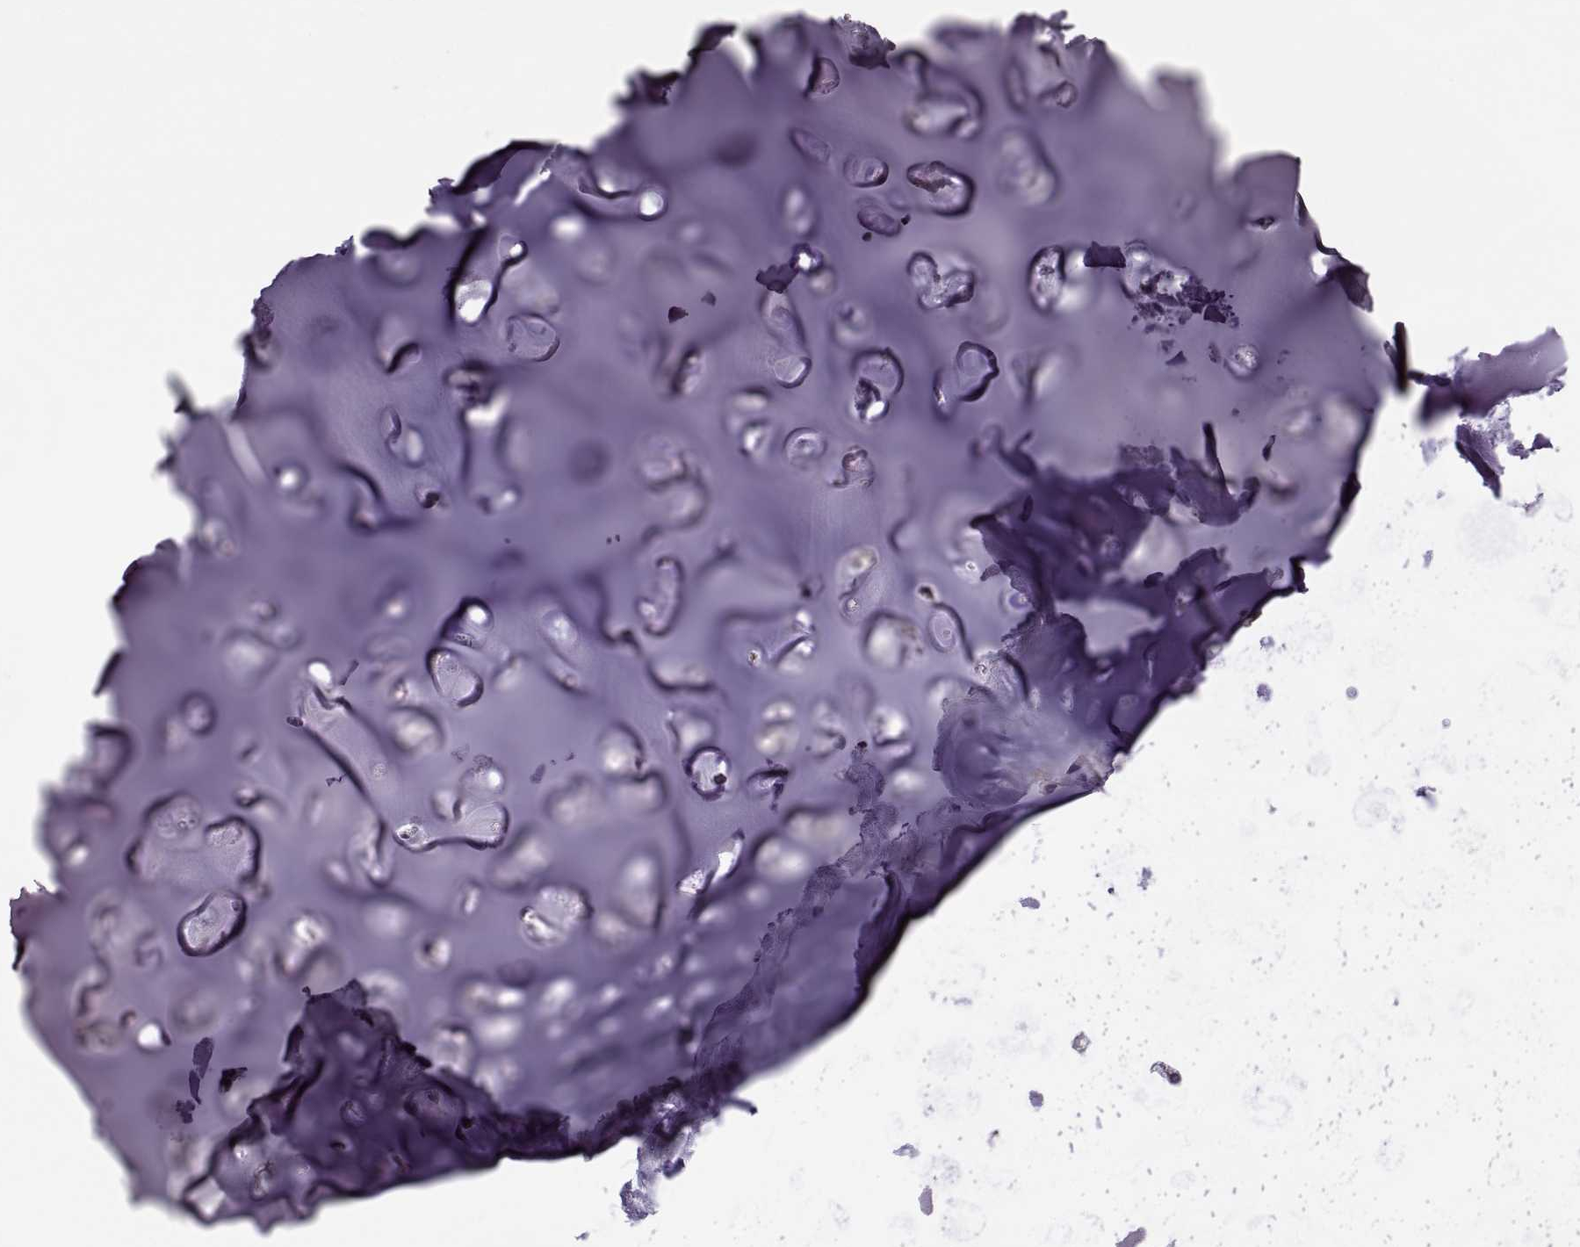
{"staining": {"intensity": "negative", "quantity": "none", "location": "none"}, "tissue": "soft tissue", "cell_type": "Chondrocytes", "image_type": "normal", "snomed": [{"axis": "morphology", "description": "Normal tissue, NOS"}, {"axis": "topography", "description": "Cartilage tissue"}], "caption": "Human soft tissue stained for a protein using immunohistochemistry (IHC) shows no positivity in chondrocytes.", "gene": "ODF3", "patient": {"sex": "male", "age": 62}}